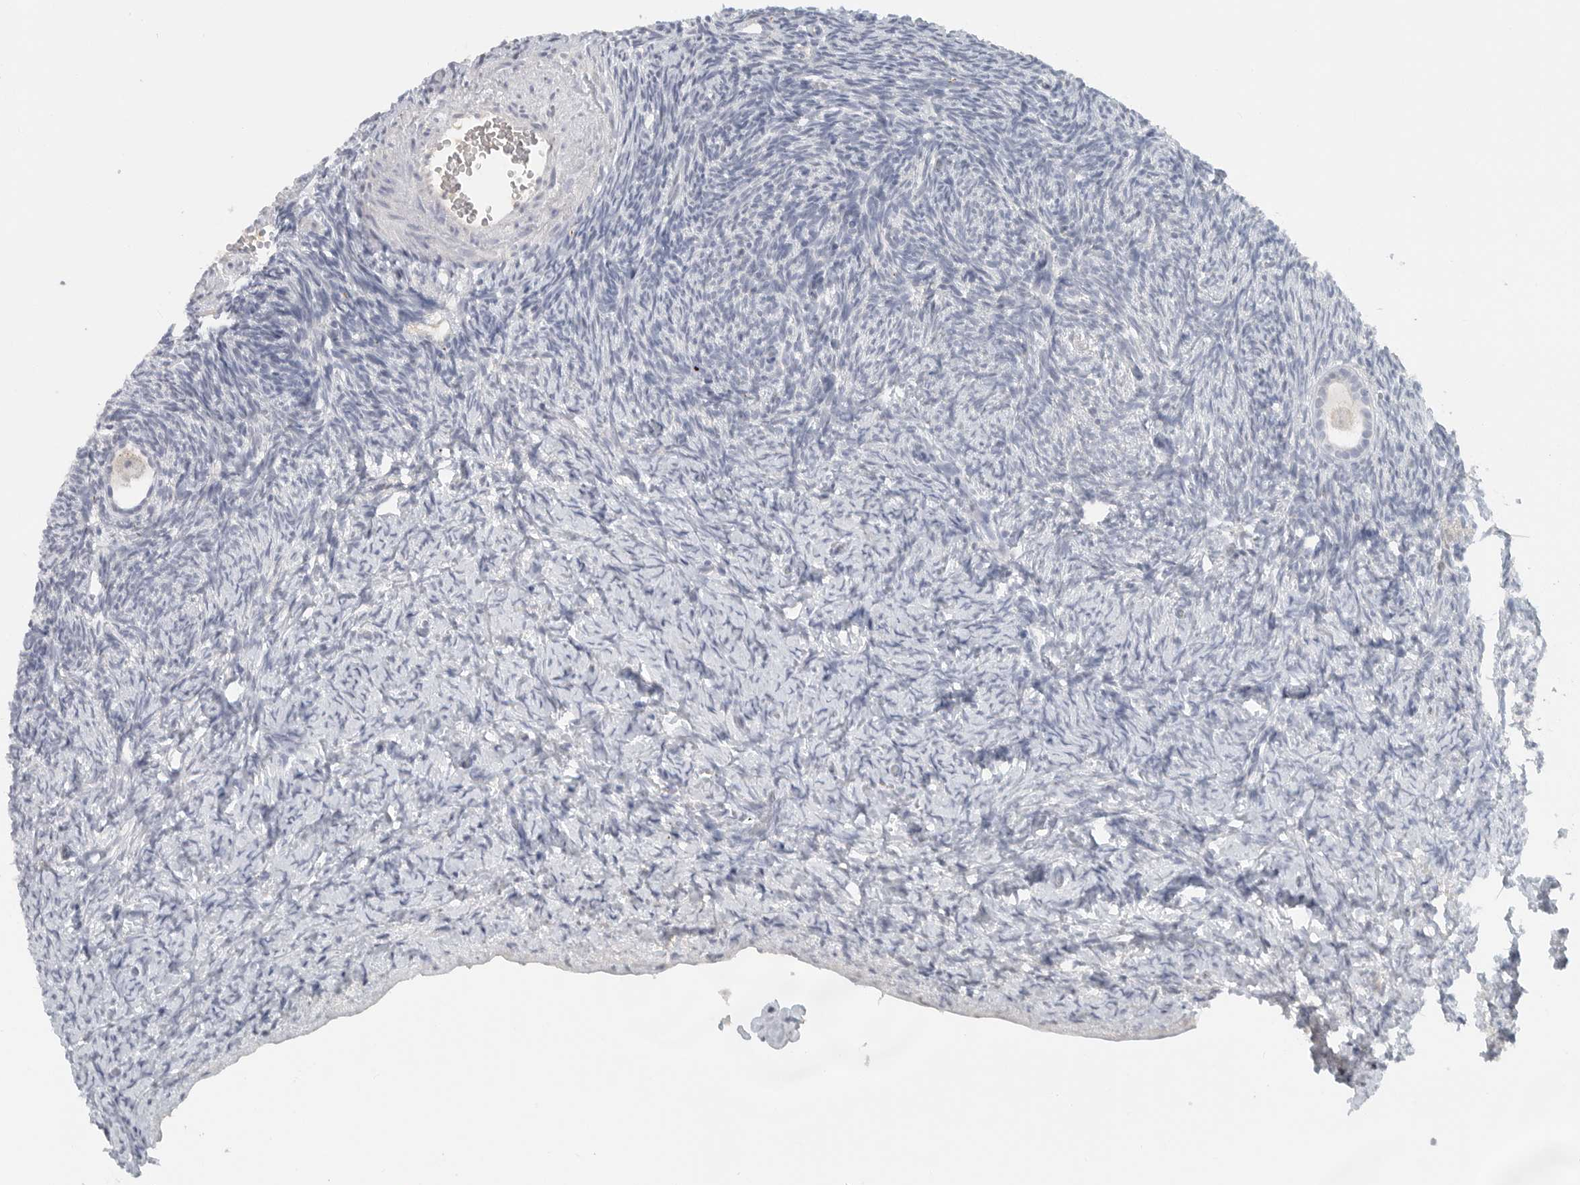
{"staining": {"intensity": "negative", "quantity": "none", "location": "none"}, "tissue": "ovary", "cell_type": "Follicle cells", "image_type": "normal", "snomed": [{"axis": "morphology", "description": "Normal tissue, NOS"}, {"axis": "topography", "description": "Ovary"}], "caption": "IHC photomicrograph of normal human ovary stained for a protein (brown), which demonstrates no staining in follicle cells.", "gene": "PAM", "patient": {"sex": "female", "age": 34}}